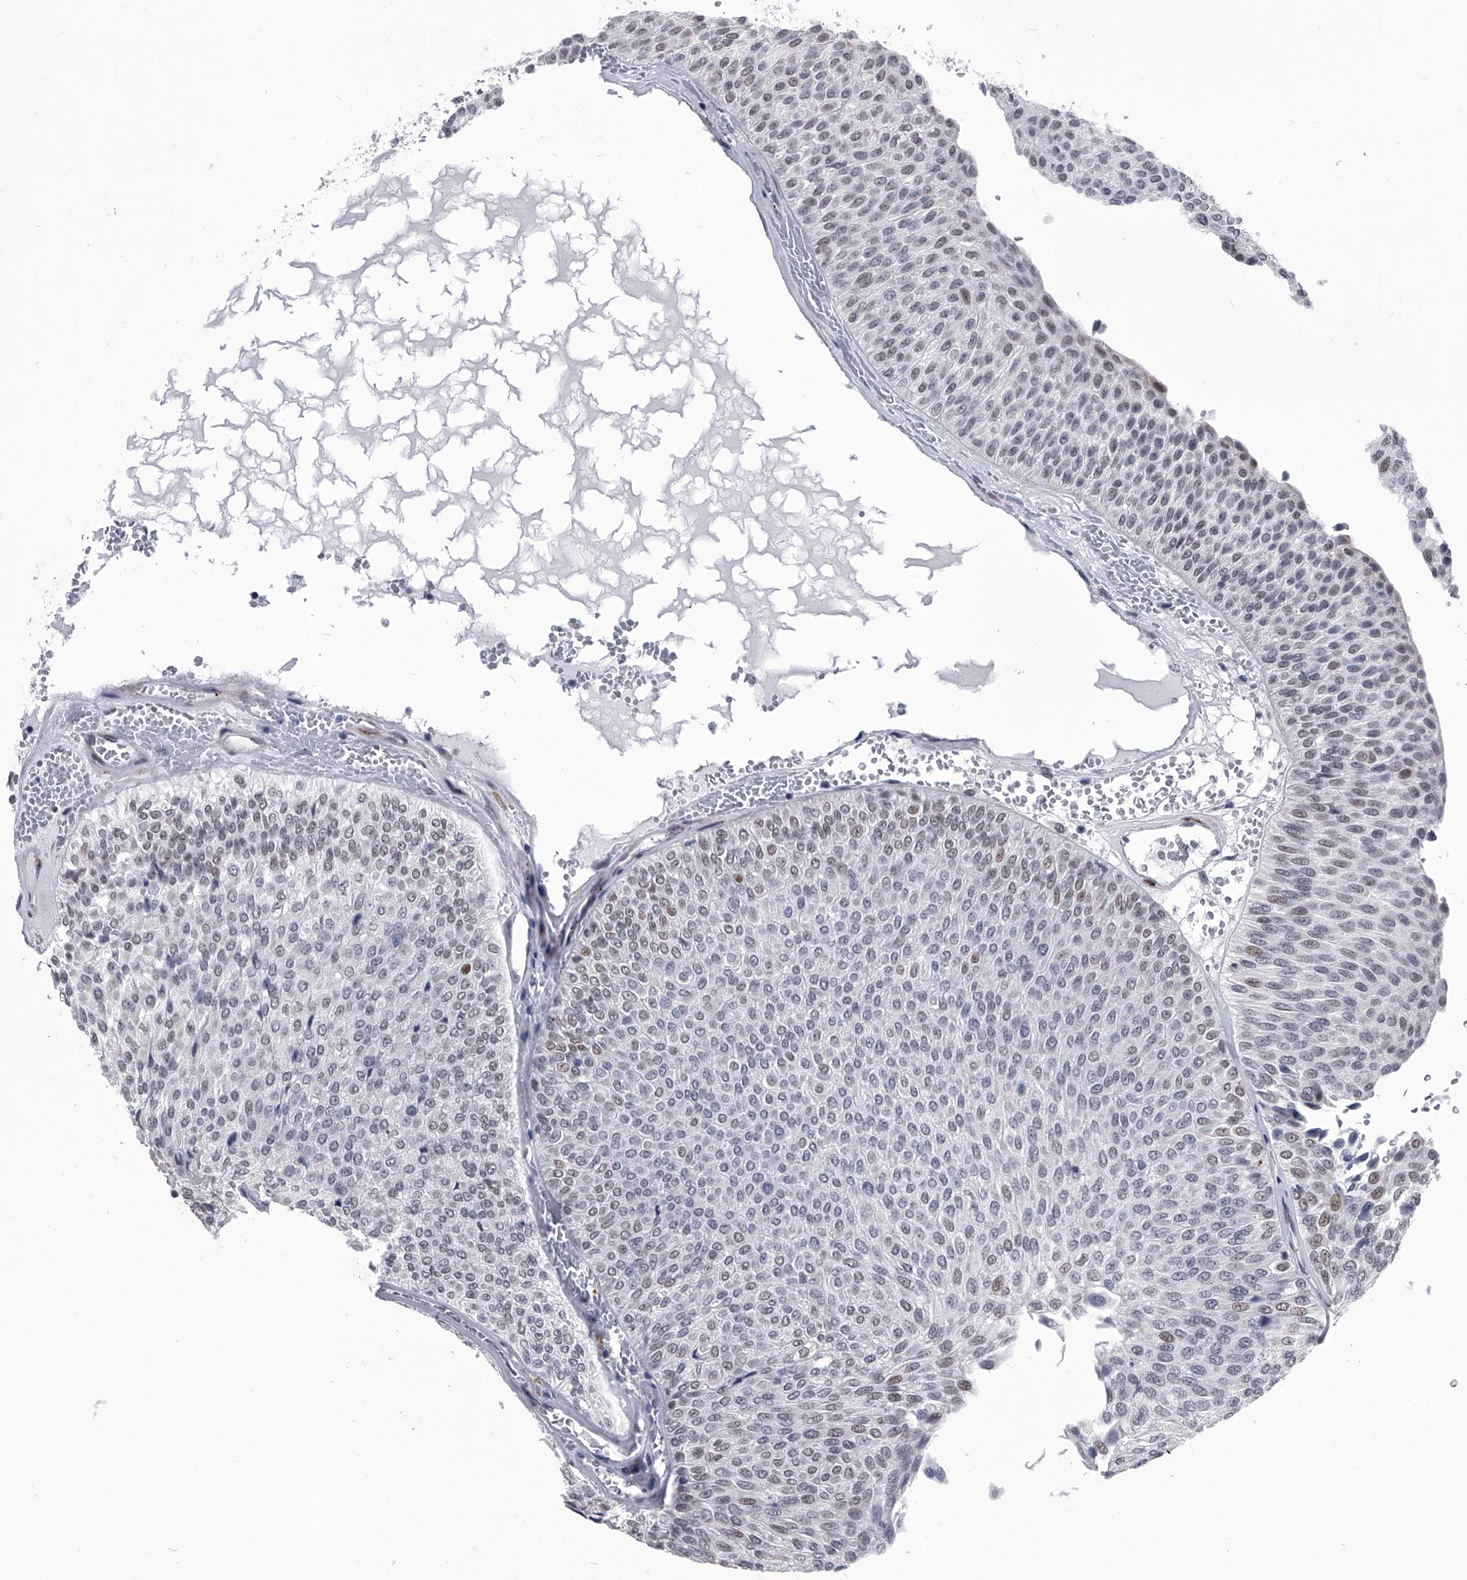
{"staining": {"intensity": "weak", "quantity": "<25%", "location": "nuclear"}, "tissue": "urothelial cancer", "cell_type": "Tumor cells", "image_type": "cancer", "snomed": [{"axis": "morphology", "description": "Urothelial carcinoma, Low grade"}, {"axis": "topography", "description": "Urinary bladder"}], "caption": "Immunohistochemistry (IHC) of urothelial cancer reveals no expression in tumor cells.", "gene": "CMTR1", "patient": {"sex": "male", "age": 78}}